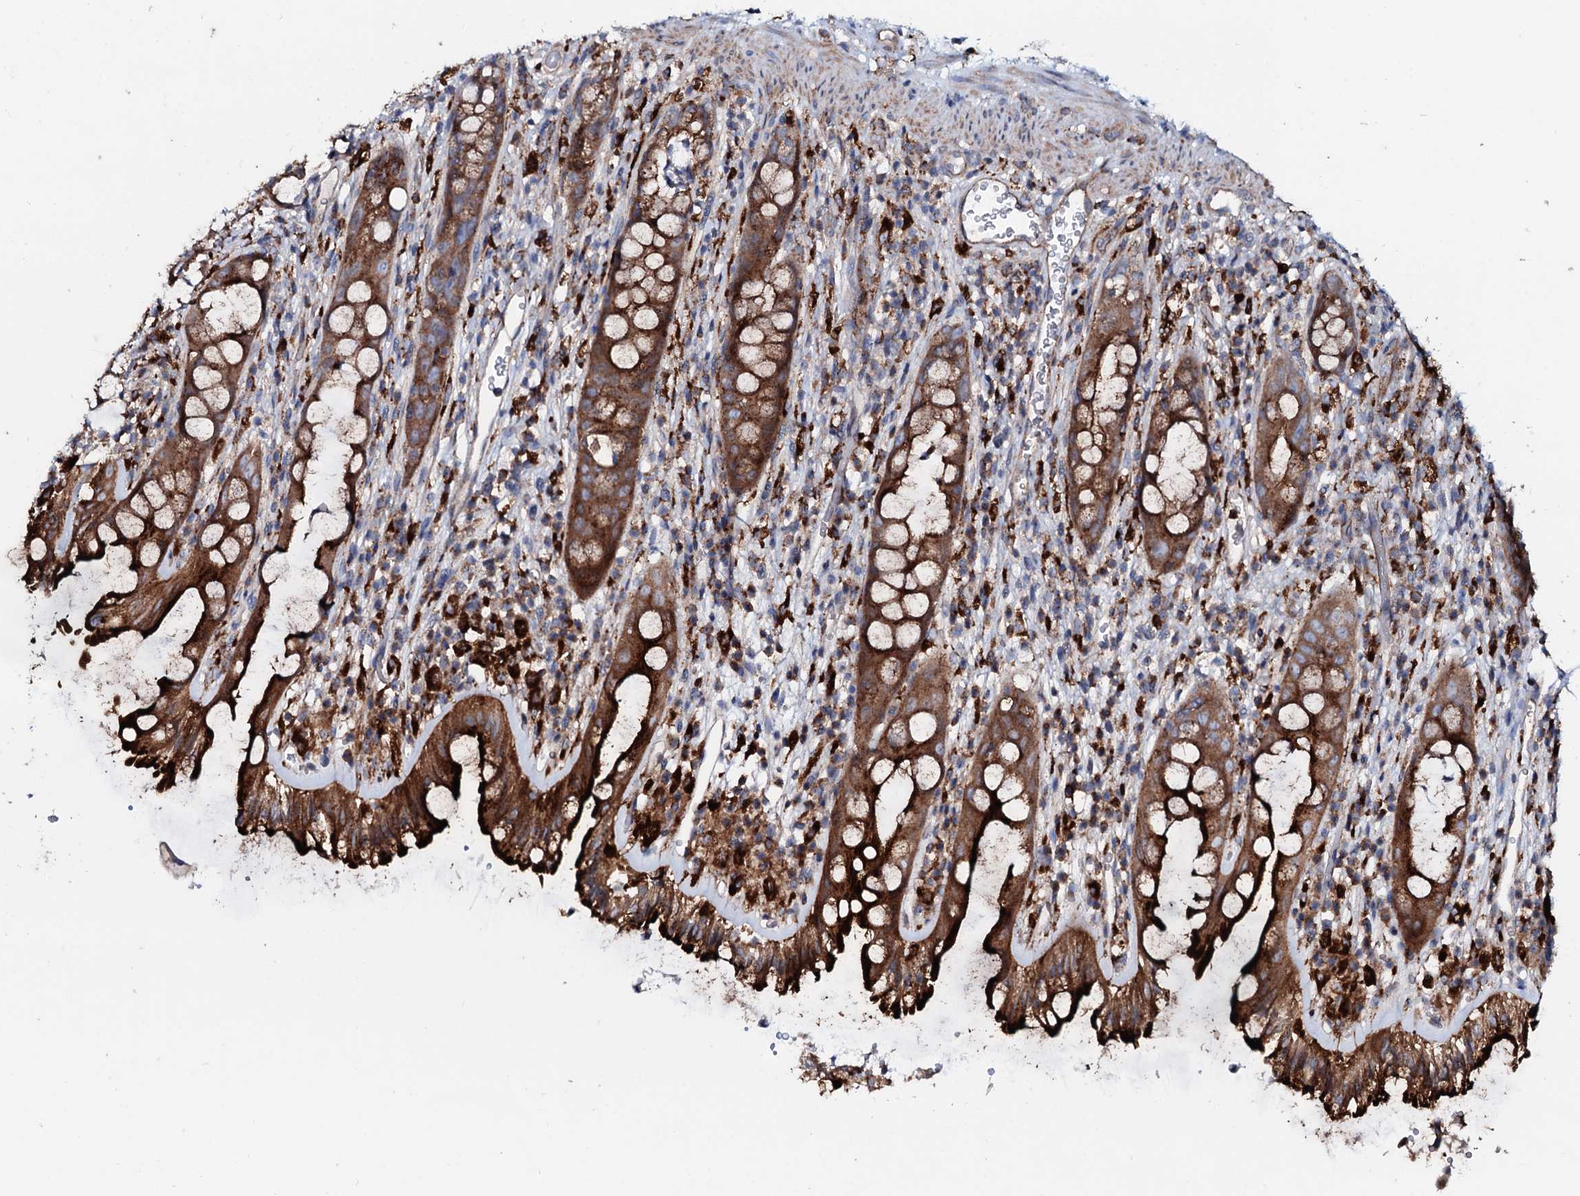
{"staining": {"intensity": "strong", "quantity": ">75%", "location": "cytoplasmic/membranous"}, "tissue": "rectum", "cell_type": "Glandular cells", "image_type": "normal", "snomed": [{"axis": "morphology", "description": "Normal tissue, NOS"}, {"axis": "topography", "description": "Rectum"}], "caption": "DAB (3,3'-diaminobenzidine) immunohistochemical staining of normal rectum reveals strong cytoplasmic/membranous protein positivity in approximately >75% of glandular cells. The staining was performed using DAB, with brown indicating positive protein expression. Nuclei are stained blue with hematoxylin.", "gene": "P2RX4", "patient": {"sex": "female", "age": 57}}